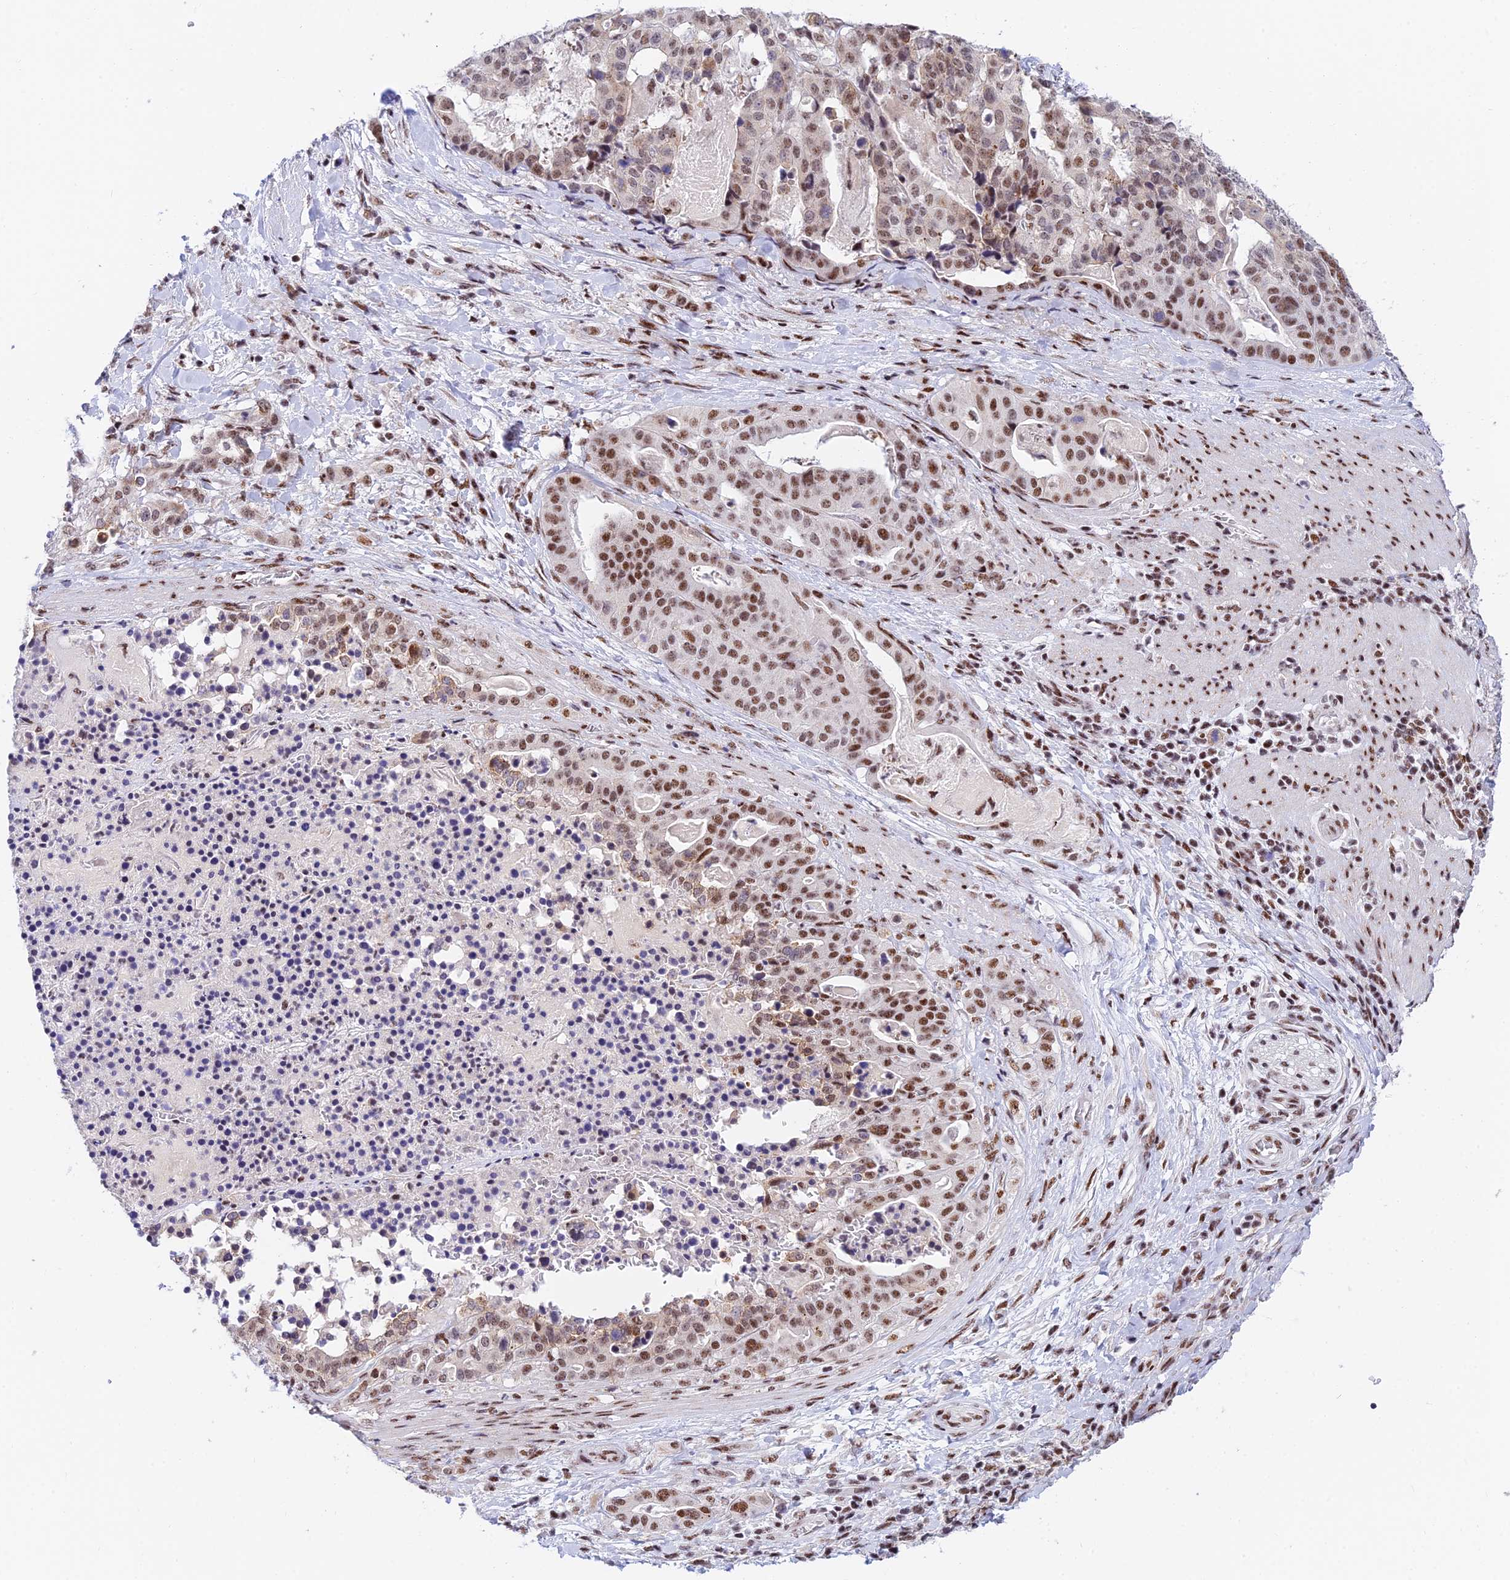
{"staining": {"intensity": "moderate", "quantity": "25%-75%", "location": "nuclear"}, "tissue": "stomach cancer", "cell_type": "Tumor cells", "image_type": "cancer", "snomed": [{"axis": "morphology", "description": "Adenocarcinoma, NOS"}, {"axis": "topography", "description": "Stomach"}], "caption": "Approximately 25%-75% of tumor cells in human adenocarcinoma (stomach) show moderate nuclear protein staining as visualized by brown immunohistochemical staining.", "gene": "USP22", "patient": {"sex": "male", "age": 48}}